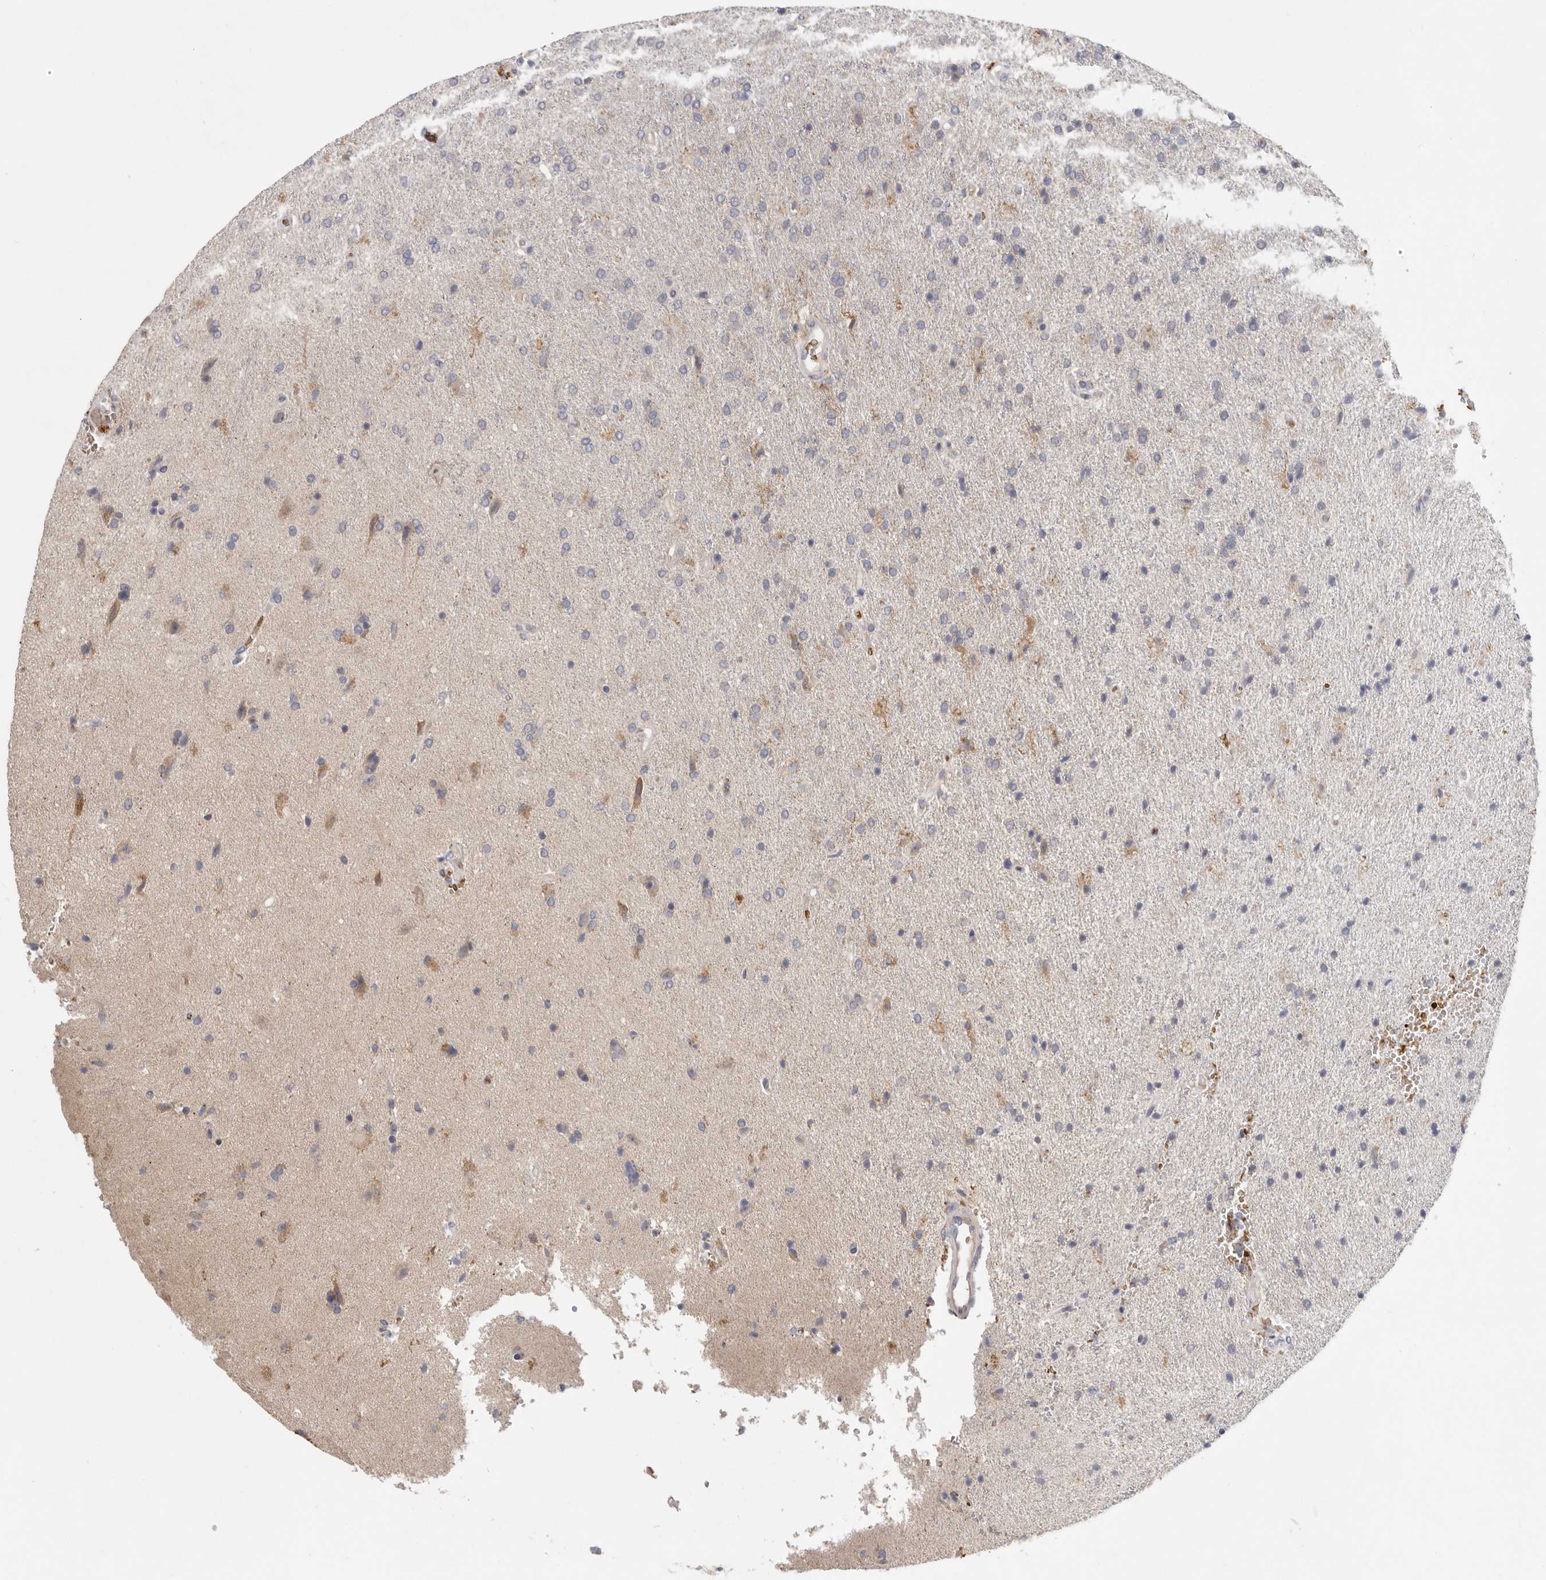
{"staining": {"intensity": "weak", "quantity": "<25%", "location": "cytoplasmic/membranous"}, "tissue": "glioma", "cell_type": "Tumor cells", "image_type": "cancer", "snomed": [{"axis": "morphology", "description": "Glioma, malignant, High grade"}, {"axis": "topography", "description": "Brain"}], "caption": "Tumor cells show no significant protein staining in malignant glioma (high-grade).", "gene": "CFAP298", "patient": {"sex": "male", "age": 72}}